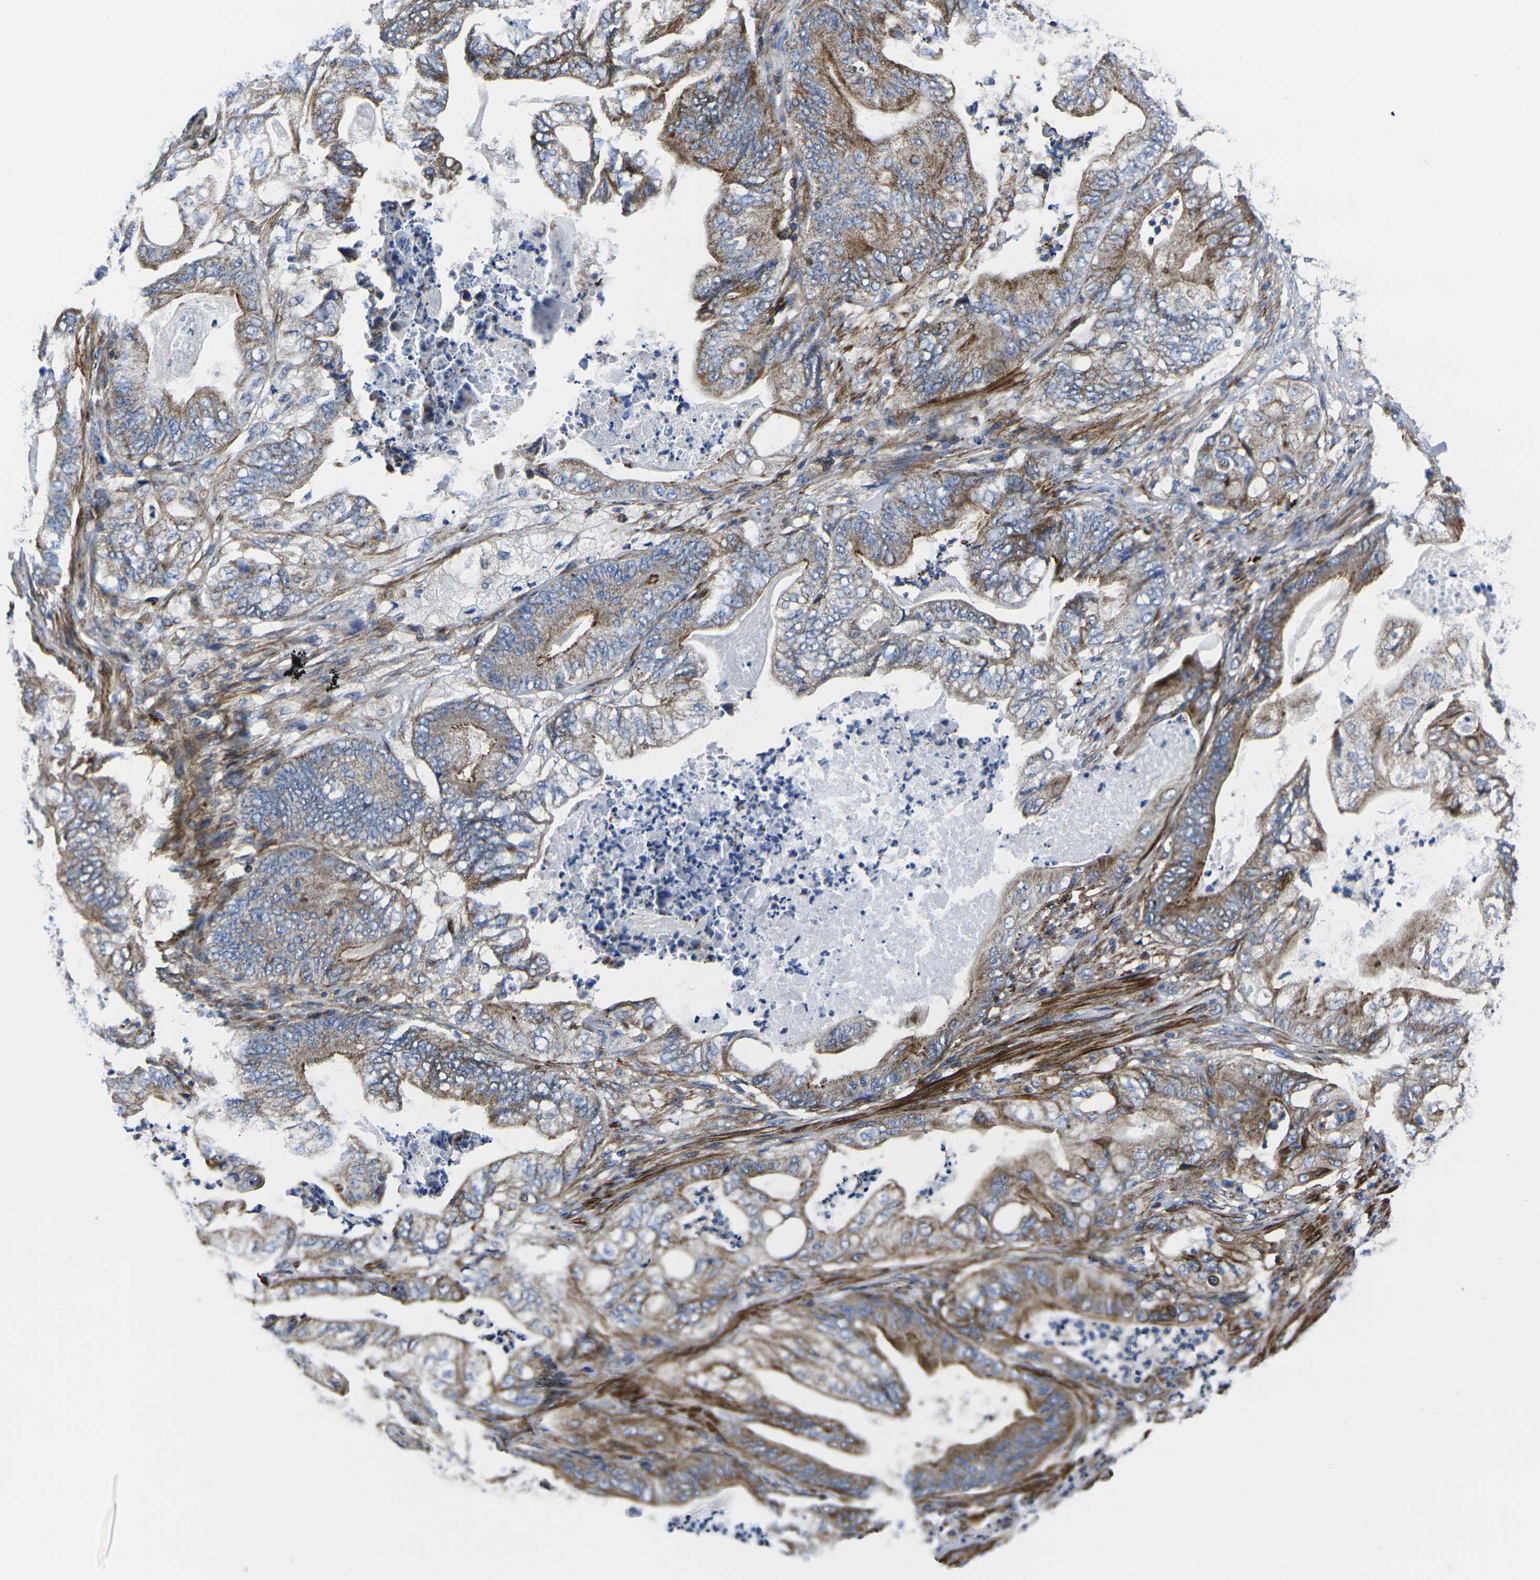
{"staining": {"intensity": "moderate", "quantity": ">75%", "location": "cytoplasmic/membranous"}, "tissue": "stomach cancer", "cell_type": "Tumor cells", "image_type": "cancer", "snomed": [{"axis": "morphology", "description": "Adenocarcinoma, NOS"}, {"axis": "topography", "description": "Stomach"}], "caption": "About >75% of tumor cells in human stomach cancer exhibit moderate cytoplasmic/membranous protein expression as visualized by brown immunohistochemical staining.", "gene": "GPR4", "patient": {"sex": "female", "age": 73}}